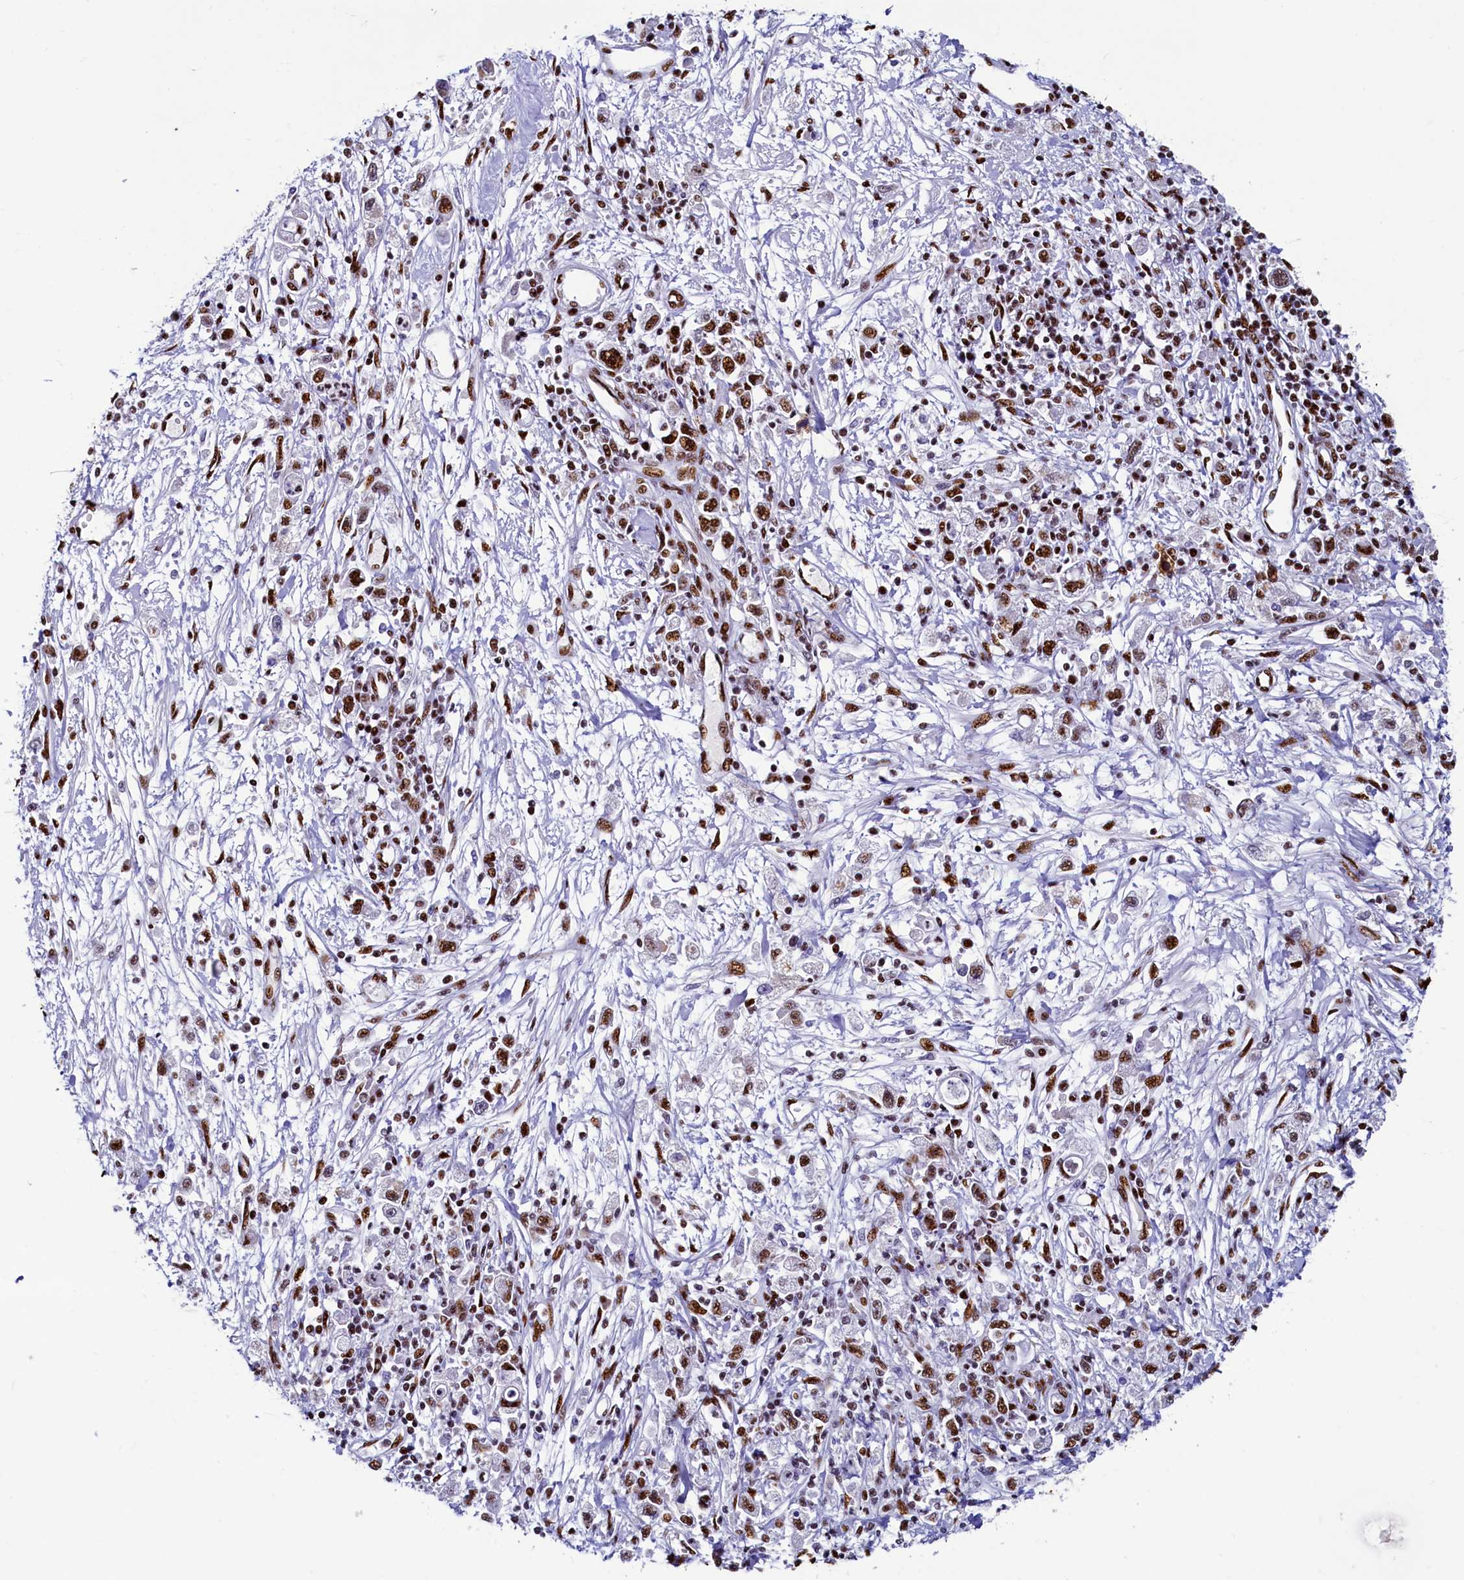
{"staining": {"intensity": "moderate", "quantity": ">75%", "location": "nuclear"}, "tissue": "stomach cancer", "cell_type": "Tumor cells", "image_type": "cancer", "snomed": [{"axis": "morphology", "description": "Adenocarcinoma, NOS"}, {"axis": "topography", "description": "Stomach"}], "caption": "IHC of stomach adenocarcinoma reveals medium levels of moderate nuclear positivity in about >75% of tumor cells.", "gene": "SRRM2", "patient": {"sex": "female", "age": 59}}